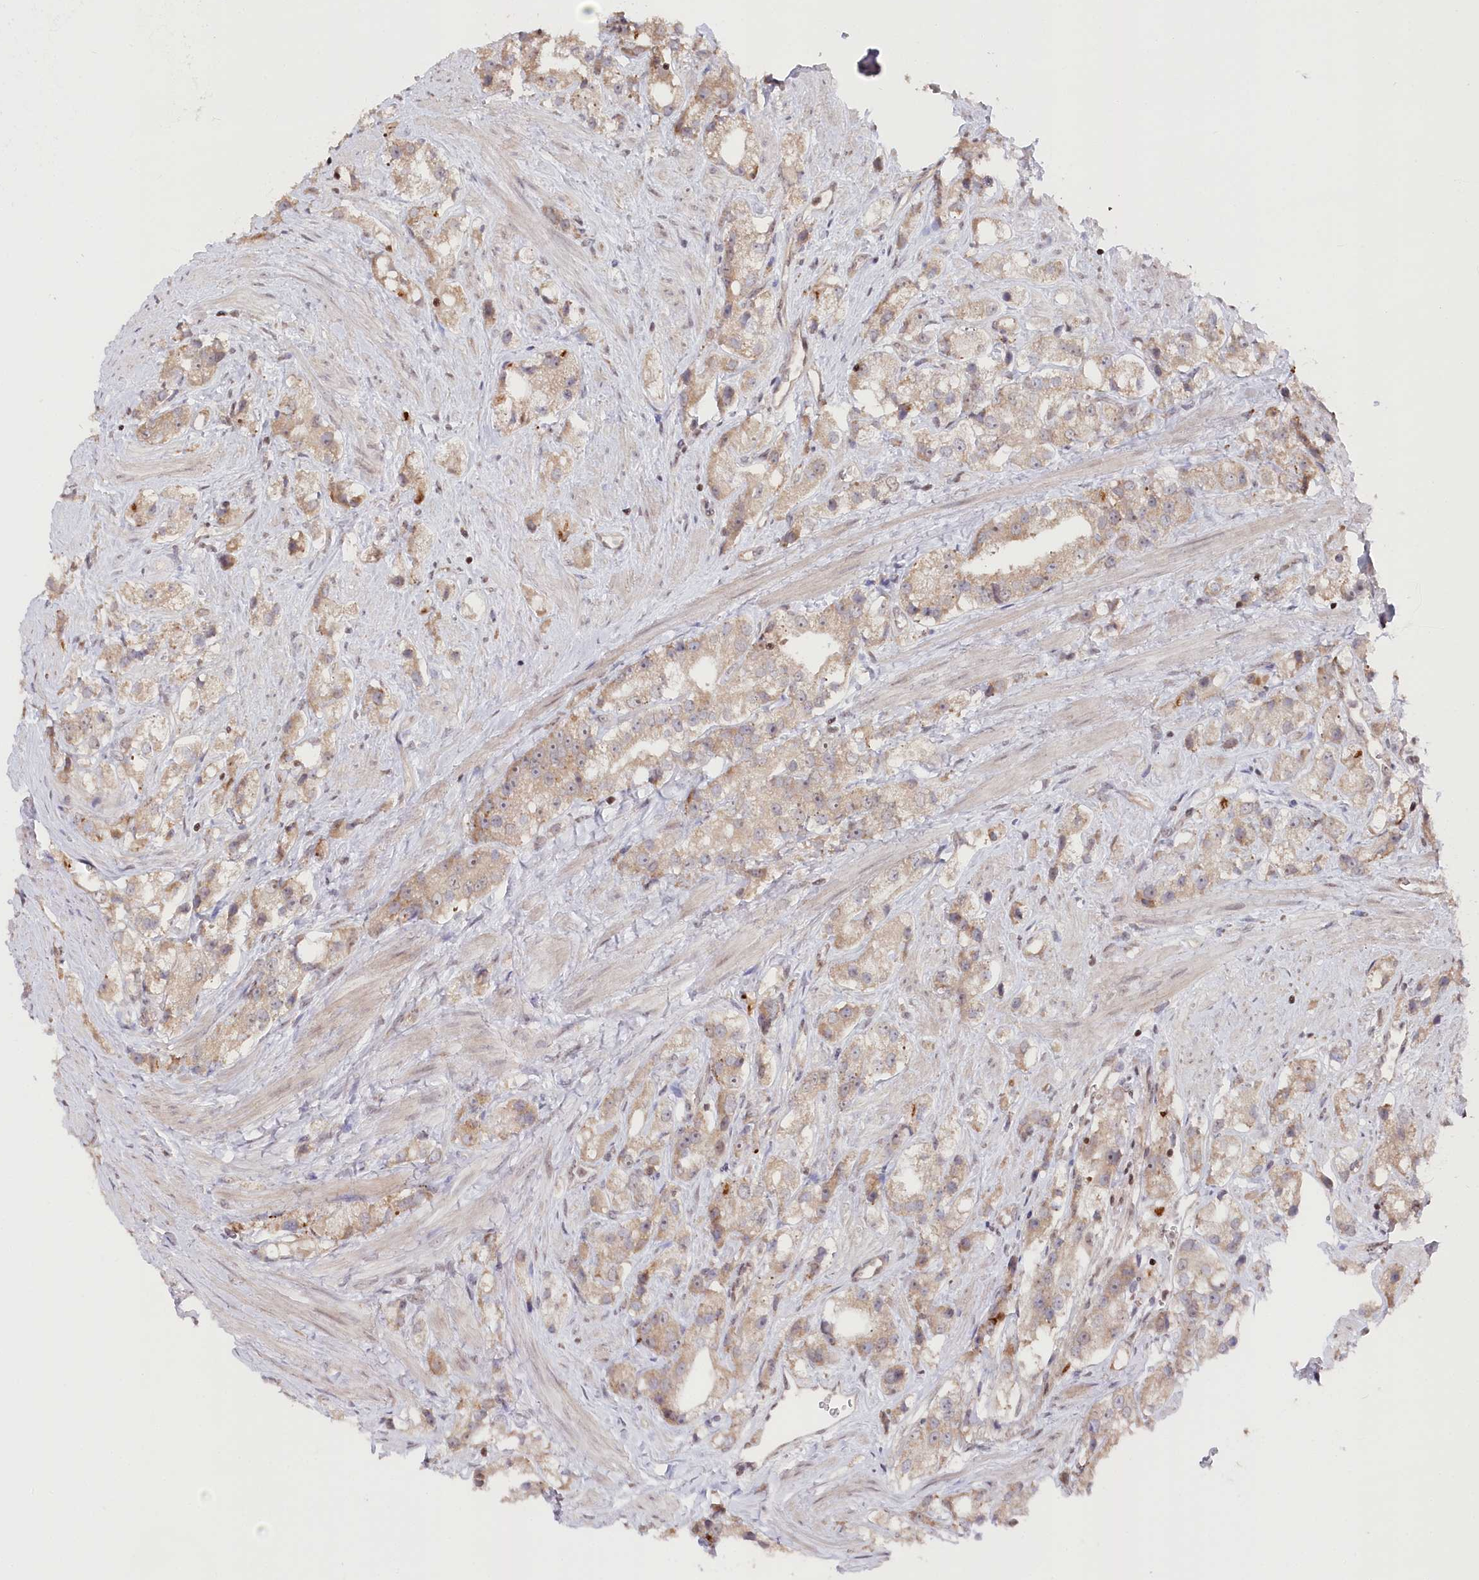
{"staining": {"intensity": "weak", "quantity": "<25%", "location": "cytoplasmic/membranous,nuclear"}, "tissue": "prostate cancer", "cell_type": "Tumor cells", "image_type": "cancer", "snomed": [{"axis": "morphology", "description": "Adenocarcinoma, NOS"}, {"axis": "topography", "description": "Prostate"}], "caption": "Immunohistochemistry (IHC) histopathology image of neoplastic tissue: adenocarcinoma (prostate) stained with DAB (3,3'-diaminobenzidine) demonstrates no significant protein expression in tumor cells. Nuclei are stained in blue.", "gene": "CGGBP1", "patient": {"sex": "male", "age": 79}}